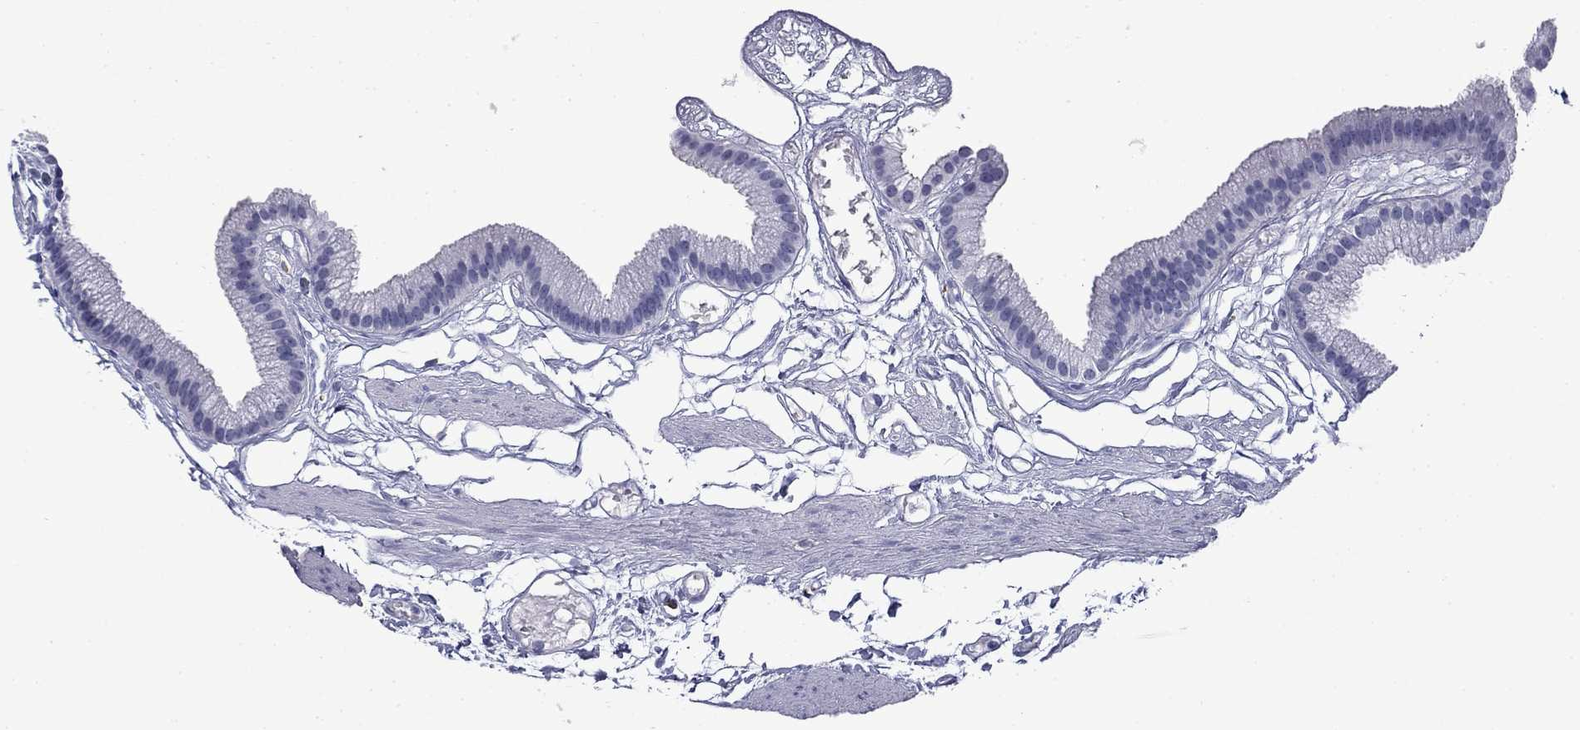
{"staining": {"intensity": "negative", "quantity": "none", "location": "none"}, "tissue": "gallbladder", "cell_type": "Glandular cells", "image_type": "normal", "snomed": [{"axis": "morphology", "description": "Normal tissue, NOS"}, {"axis": "topography", "description": "Gallbladder"}], "caption": "Immunohistochemistry (IHC) of unremarkable gallbladder shows no positivity in glandular cells. Brightfield microscopy of immunohistochemistry stained with DAB (3,3'-diaminobenzidine) (brown) and hematoxylin (blue), captured at high magnification.", "gene": "BCL2L14", "patient": {"sex": "female", "age": 45}}